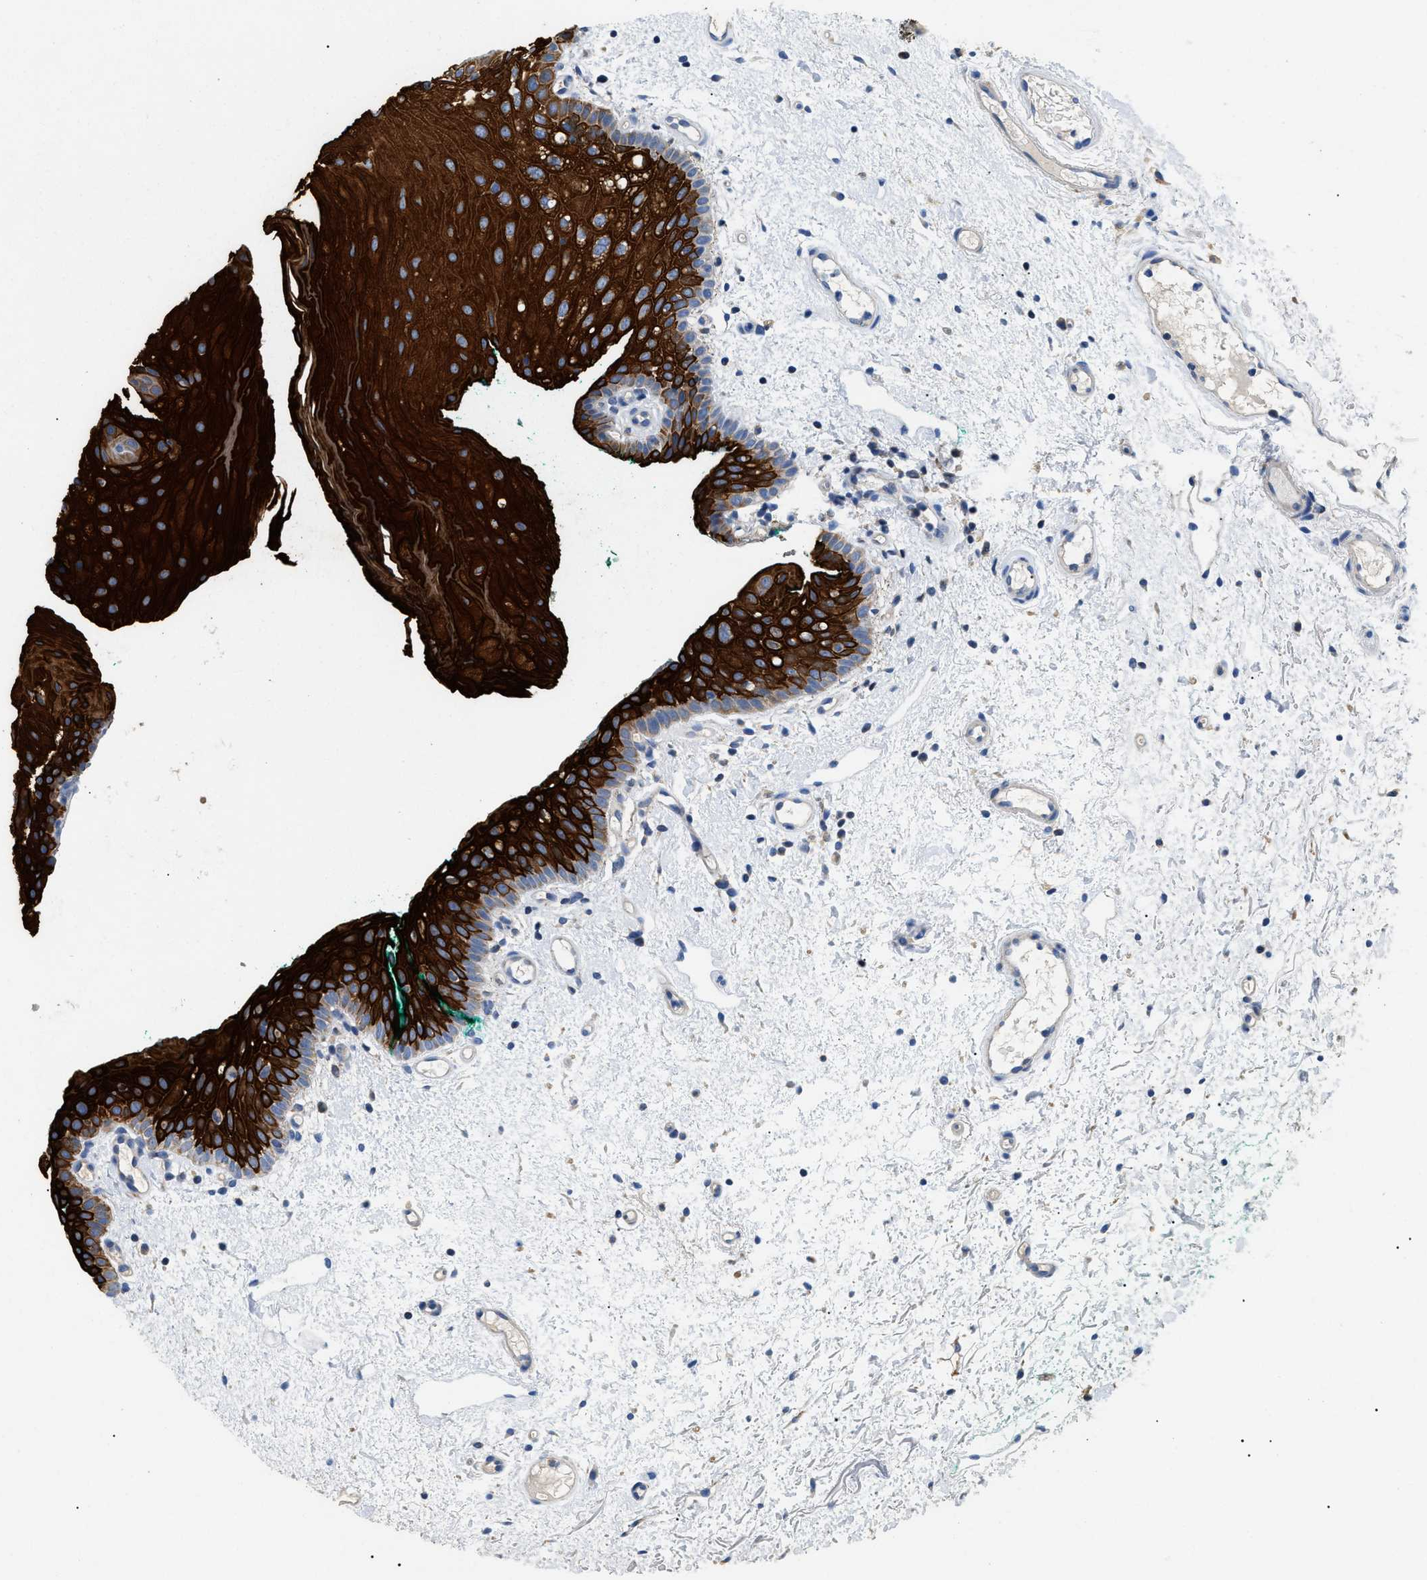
{"staining": {"intensity": "strong", "quantity": ">75%", "location": "cytoplasmic/membranous"}, "tissue": "oral mucosa", "cell_type": "Squamous epithelial cells", "image_type": "normal", "snomed": [{"axis": "morphology", "description": "Normal tissue, NOS"}, {"axis": "morphology", "description": "Squamous cell carcinoma, NOS"}, {"axis": "topography", "description": "Oral tissue"}, {"axis": "topography", "description": "Salivary gland"}, {"axis": "topography", "description": "Head-Neck"}], "caption": "This micrograph displays immunohistochemistry staining of unremarkable oral mucosa, with high strong cytoplasmic/membranous positivity in about >75% of squamous epithelial cells.", "gene": "TOMM6", "patient": {"sex": "female", "age": 62}}